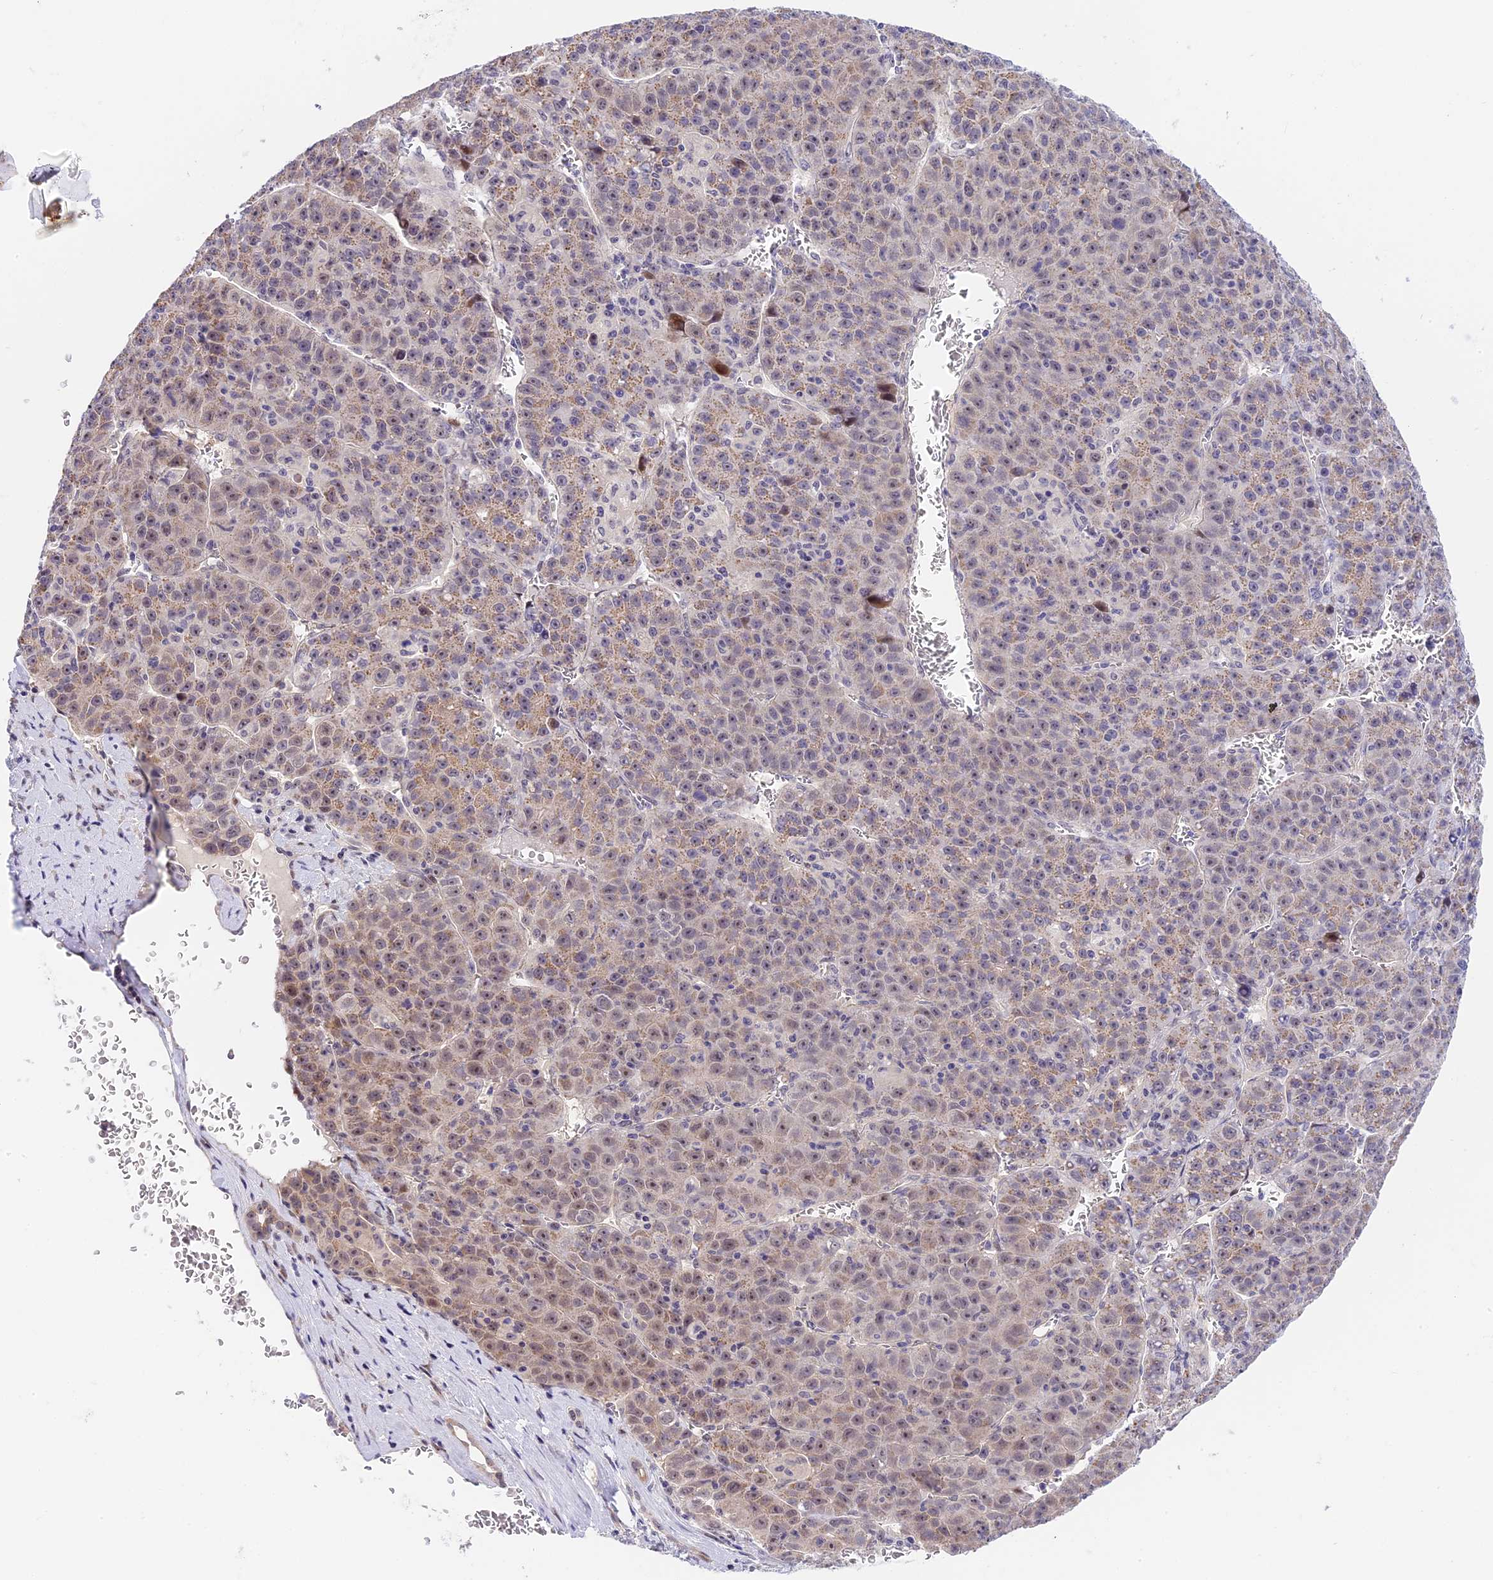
{"staining": {"intensity": "weak", "quantity": "<25%", "location": "cytoplasmic/membranous,nuclear"}, "tissue": "liver cancer", "cell_type": "Tumor cells", "image_type": "cancer", "snomed": [{"axis": "morphology", "description": "Carcinoma, Hepatocellular, NOS"}, {"axis": "topography", "description": "Liver"}], "caption": "Immunohistochemical staining of human hepatocellular carcinoma (liver) exhibits no significant positivity in tumor cells. Nuclei are stained in blue.", "gene": "MIDN", "patient": {"sex": "female", "age": 53}}